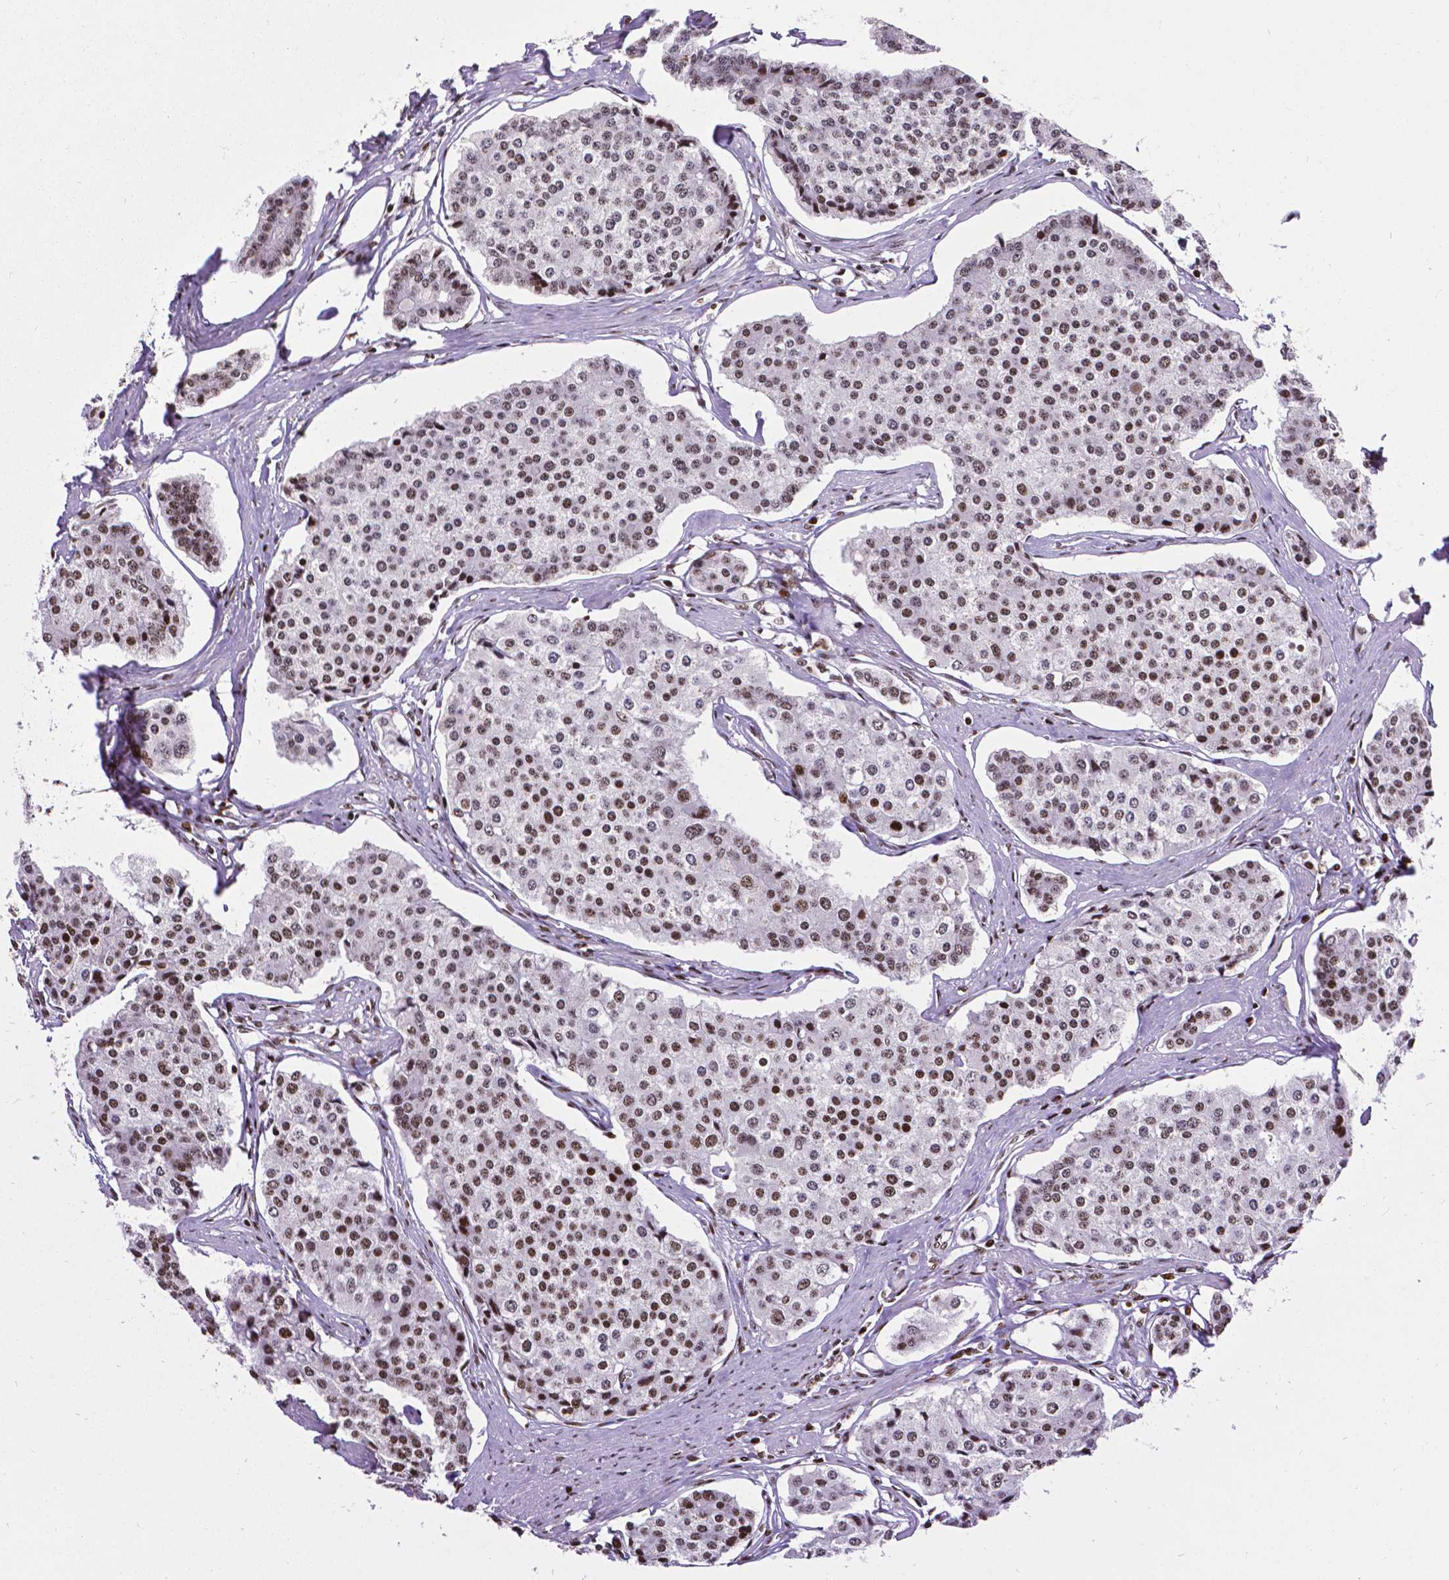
{"staining": {"intensity": "moderate", "quantity": ">75%", "location": "nuclear"}, "tissue": "carcinoid", "cell_type": "Tumor cells", "image_type": "cancer", "snomed": [{"axis": "morphology", "description": "Carcinoid, malignant, NOS"}, {"axis": "topography", "description": "Small intestine"}], "caption": "Malignant carcinoid stained with DAB (3,3'-diaminobenzidine) immunohistochemistry reveals medium levels of moderate nuclear expression in approximately >75% of tumor cells.", "gene": "CTCF", "patient": {"sex": "female", "age": 65}}